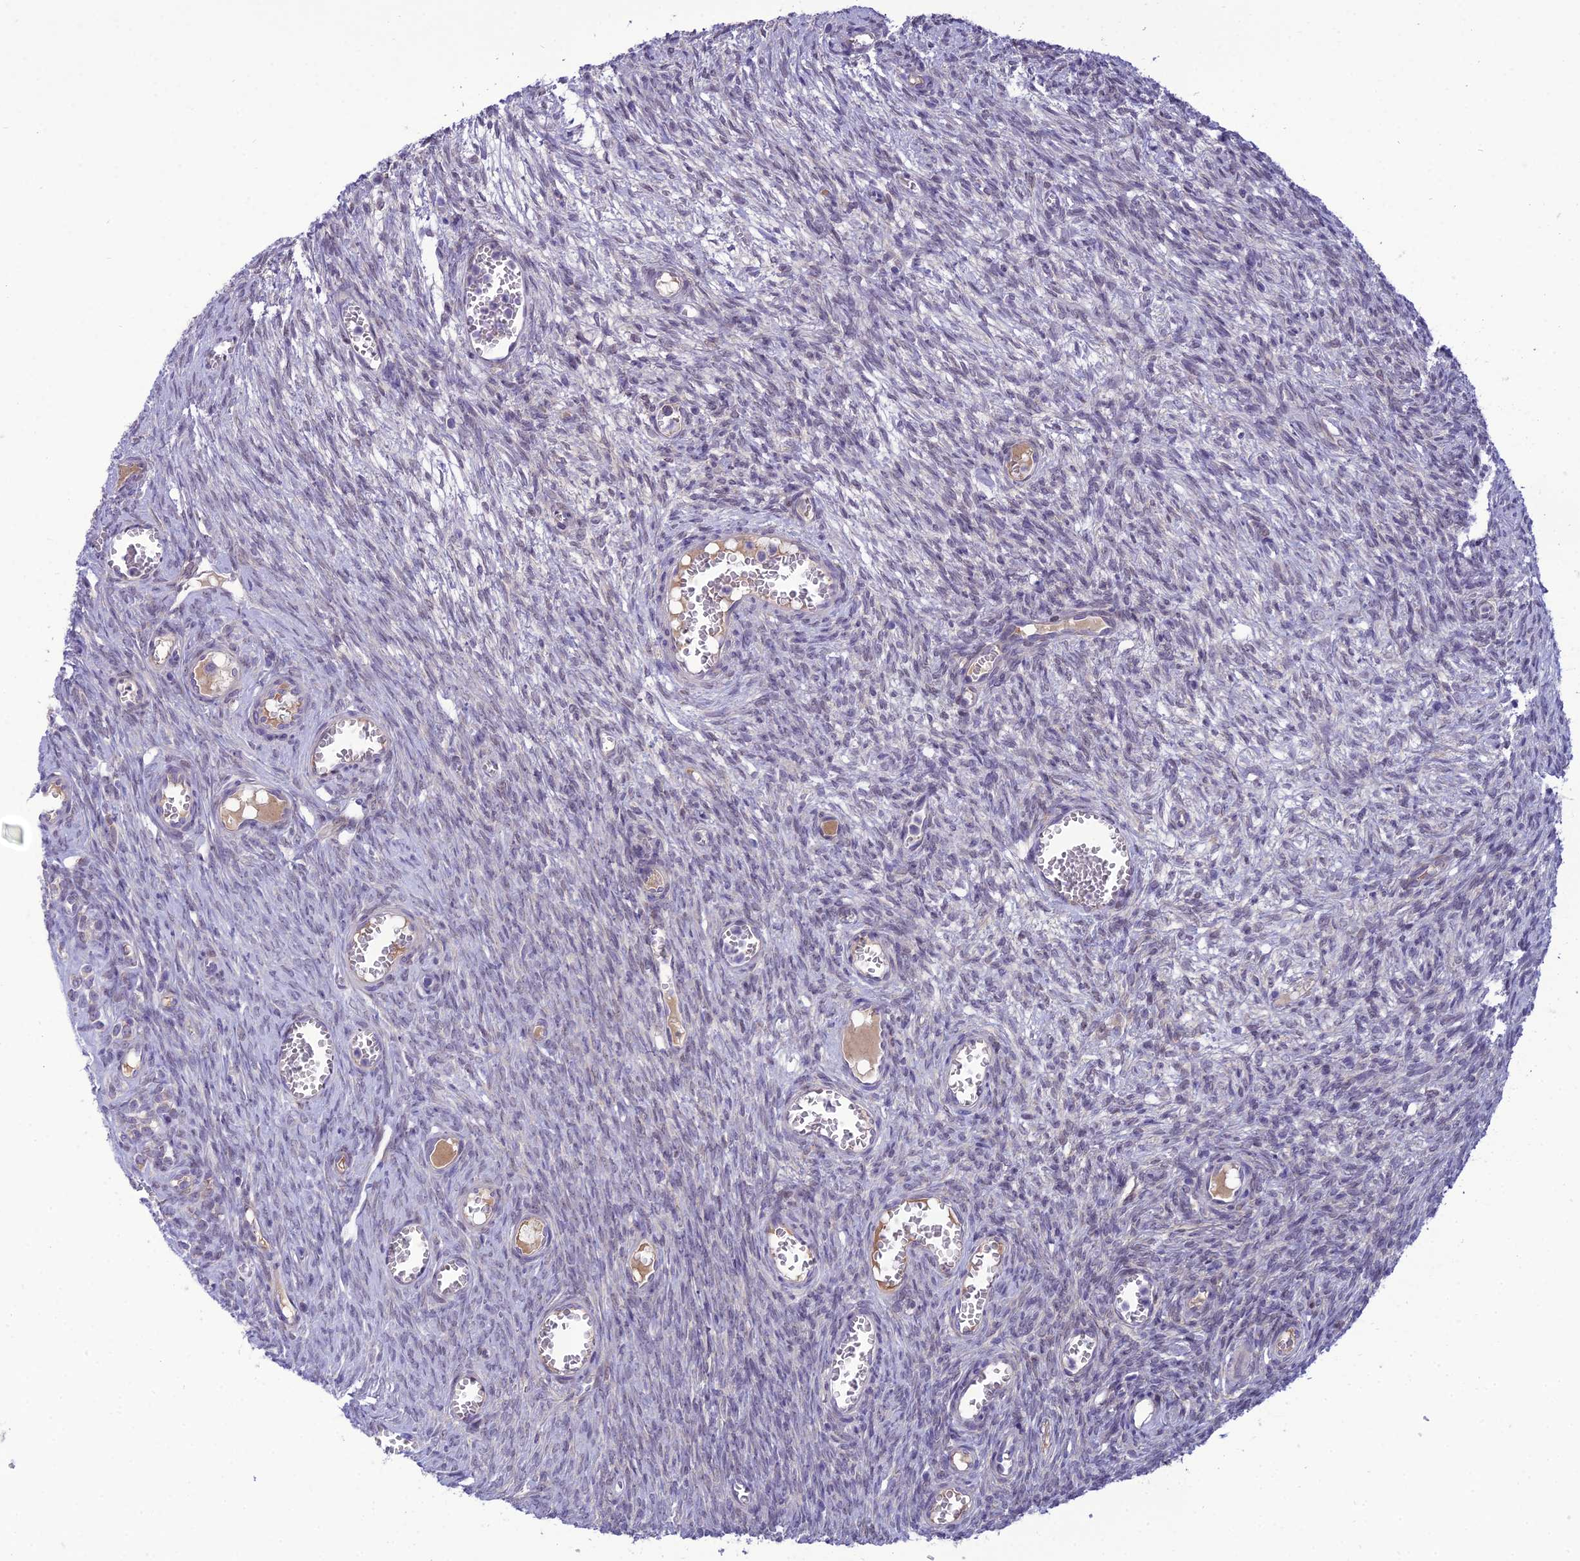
{"staining": {"intensity": "negative", "quantity": "none", "location": "none"}, "tissue": "ovary", "cell_type": "Follicle cells", "image_type": "normal", "snomed": [{"axis": "morphology", "description": "Normal tissue, NOS"}, {"axis": "topography", "description": "Ovary"}], "caption": "DAB (3,3'-diaminobenzidine) immunohistochemical staining of unremarkable human ovary reveals no significant expression in follicle cells.", "gene": "ANKS4B", "patient": {"sex": "female", "age": 44}}